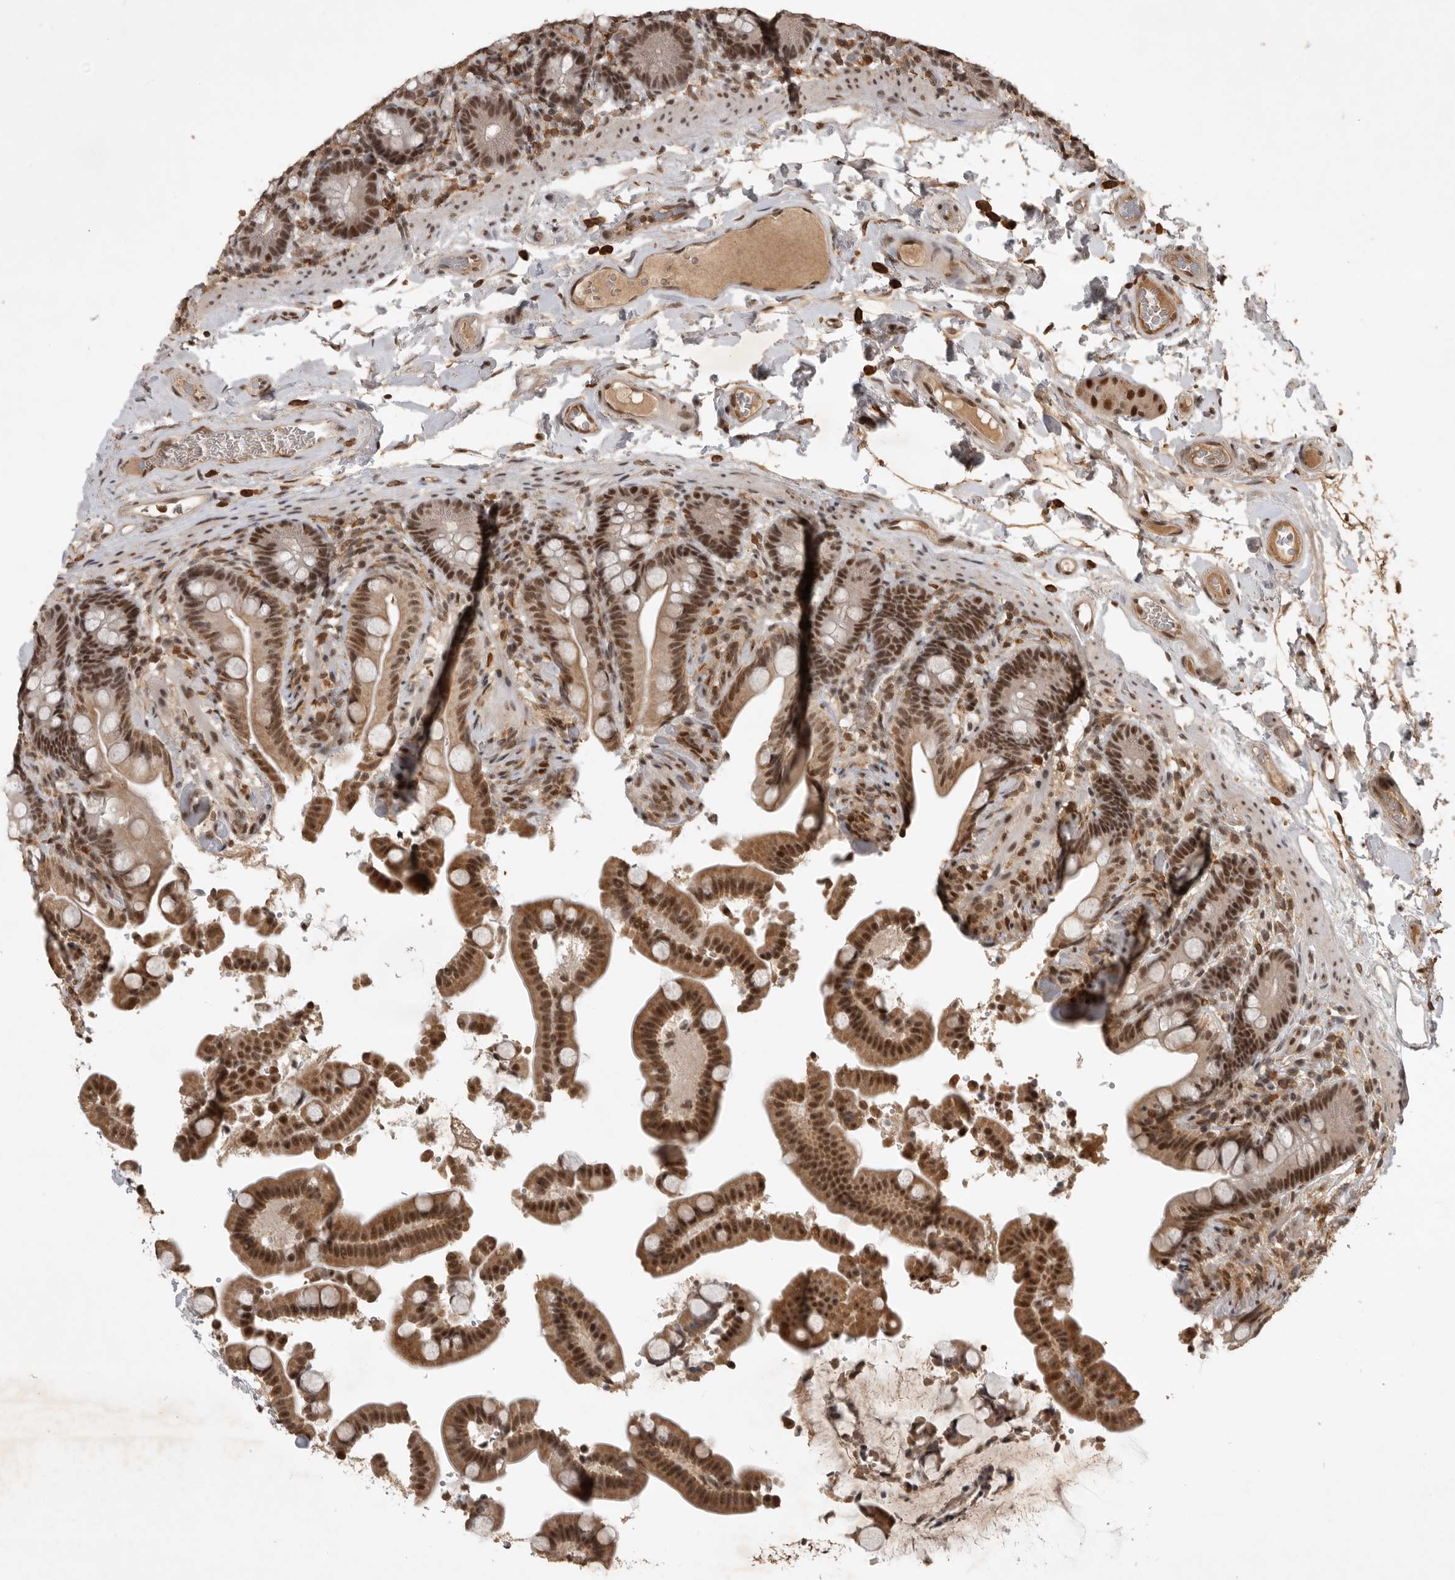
{"staining": {"intensity": "moderate", "quantity": ">75%", "location": "cytoplasmic/membranous,nuclear"}, "tissue": "colon", "cell_type": "Endothelial cells", "image_type": "normal", "snomed": [{"axis": "morphology", "description": "Normal tissue, NOS"}, {"axis": "topography", "description": "Smooth muscle"}, {"axis": "topography", "description": "Colon"}], "caption": "Immunohistochemistry (IHC) image of unremarkable colon: human colon stained using IHC reveals medium levels of moderate protein expression localized specifically in the cytoplasmic/membranous,nuclear of endothelial cells, appearing as a cytoplasmic/membranous,nuclear brown color.", "gene": "CBLL1", "patient": {"sex": "male", "age": 73}}